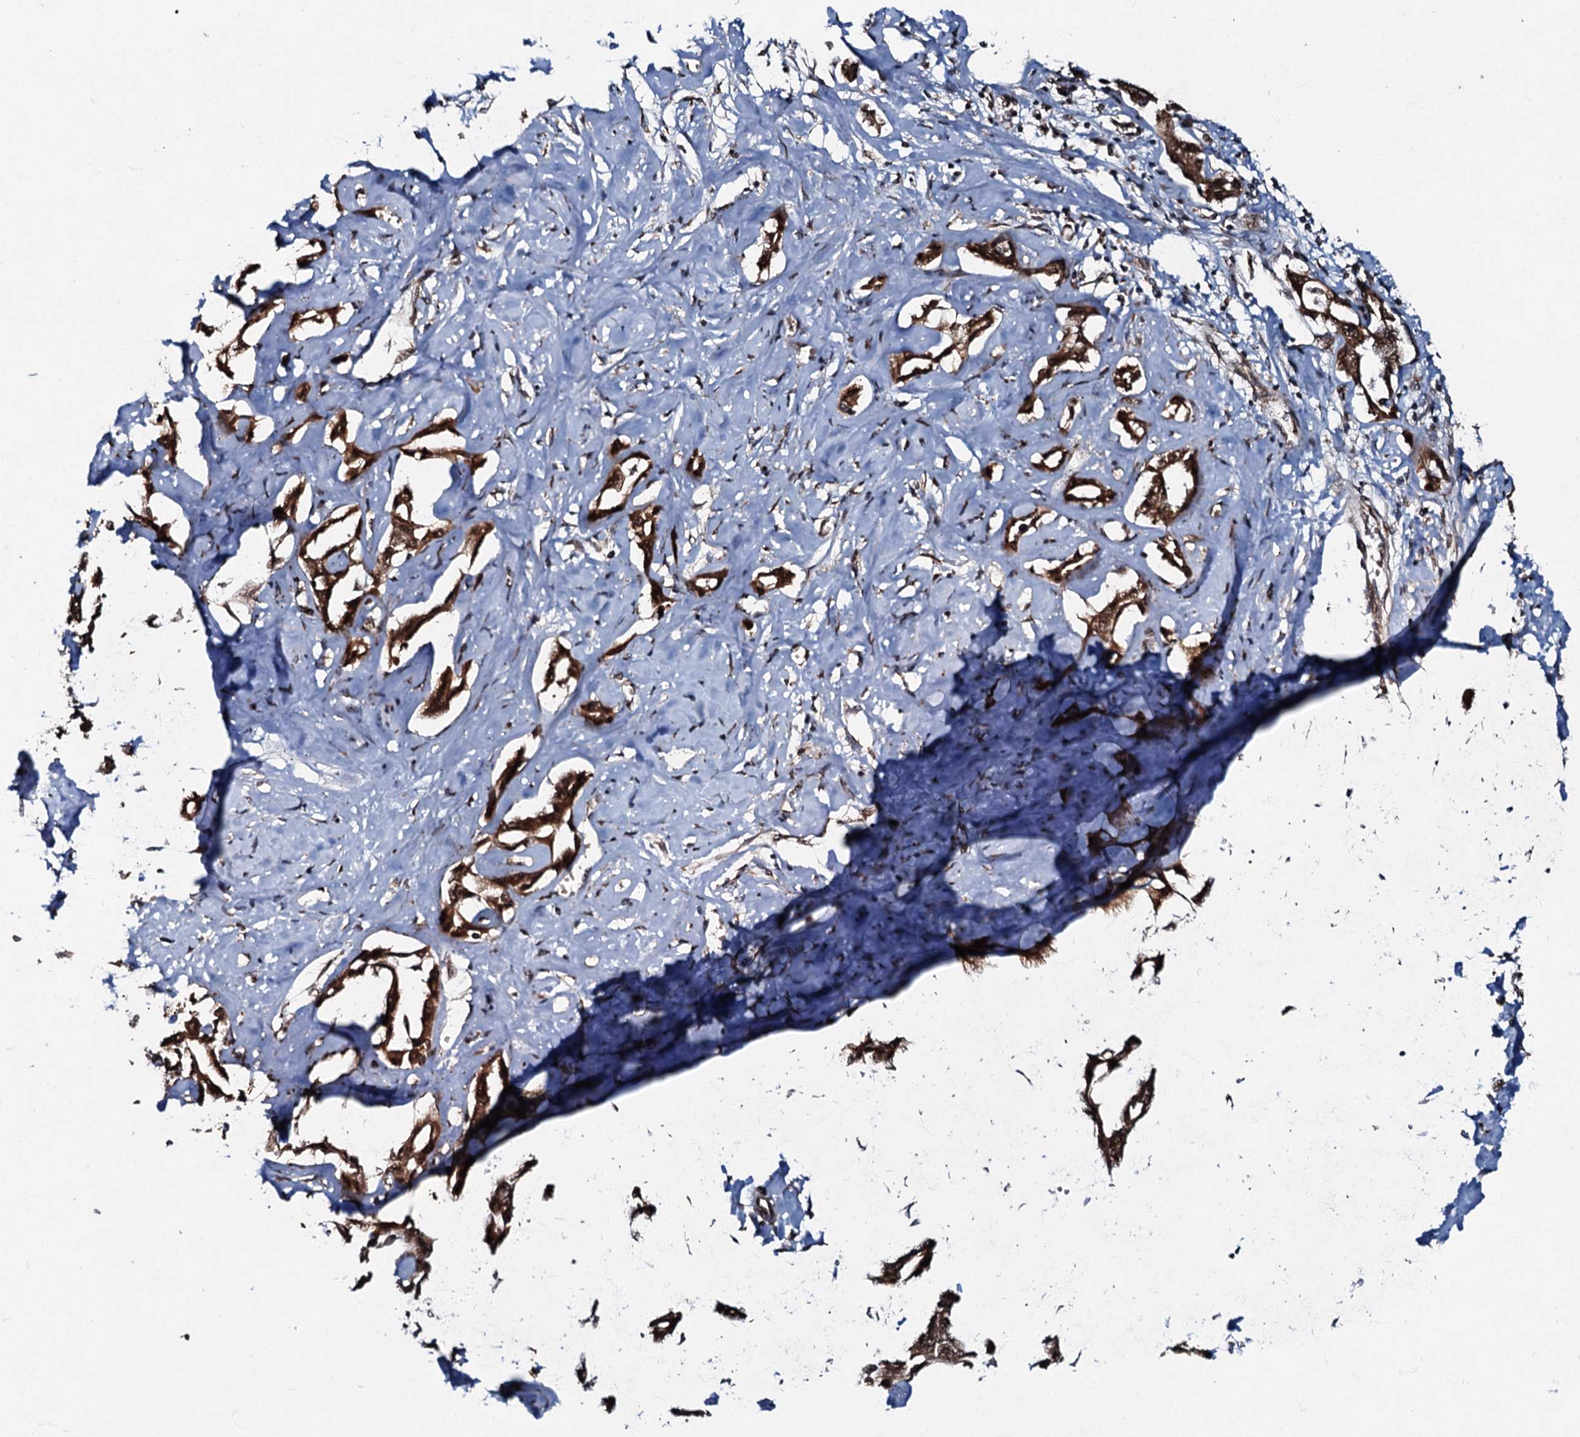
{"staining": {"intensity": "strong", "quantity": ">75%", "location": "cytoplasmic/membranous,nuclear"}, "tissue": "liver cancer", "cell_type": "Tumor cells", "image_type": "cancer", "snomed": [{"axis": "morphology", "description": "Cholangiocarcinoma"}, {"axis": "topography", "description": "Liver"}], "caption": "Liver cancer (cholangiocarcinoma) was stained to show a protein in brown. There is high levels of strong cytoplasmic/membranous and nuclear positivity in about >75% of tumor cells.", "gene": "C18orf32", "patient": {"sex": "male", "age": 59}}